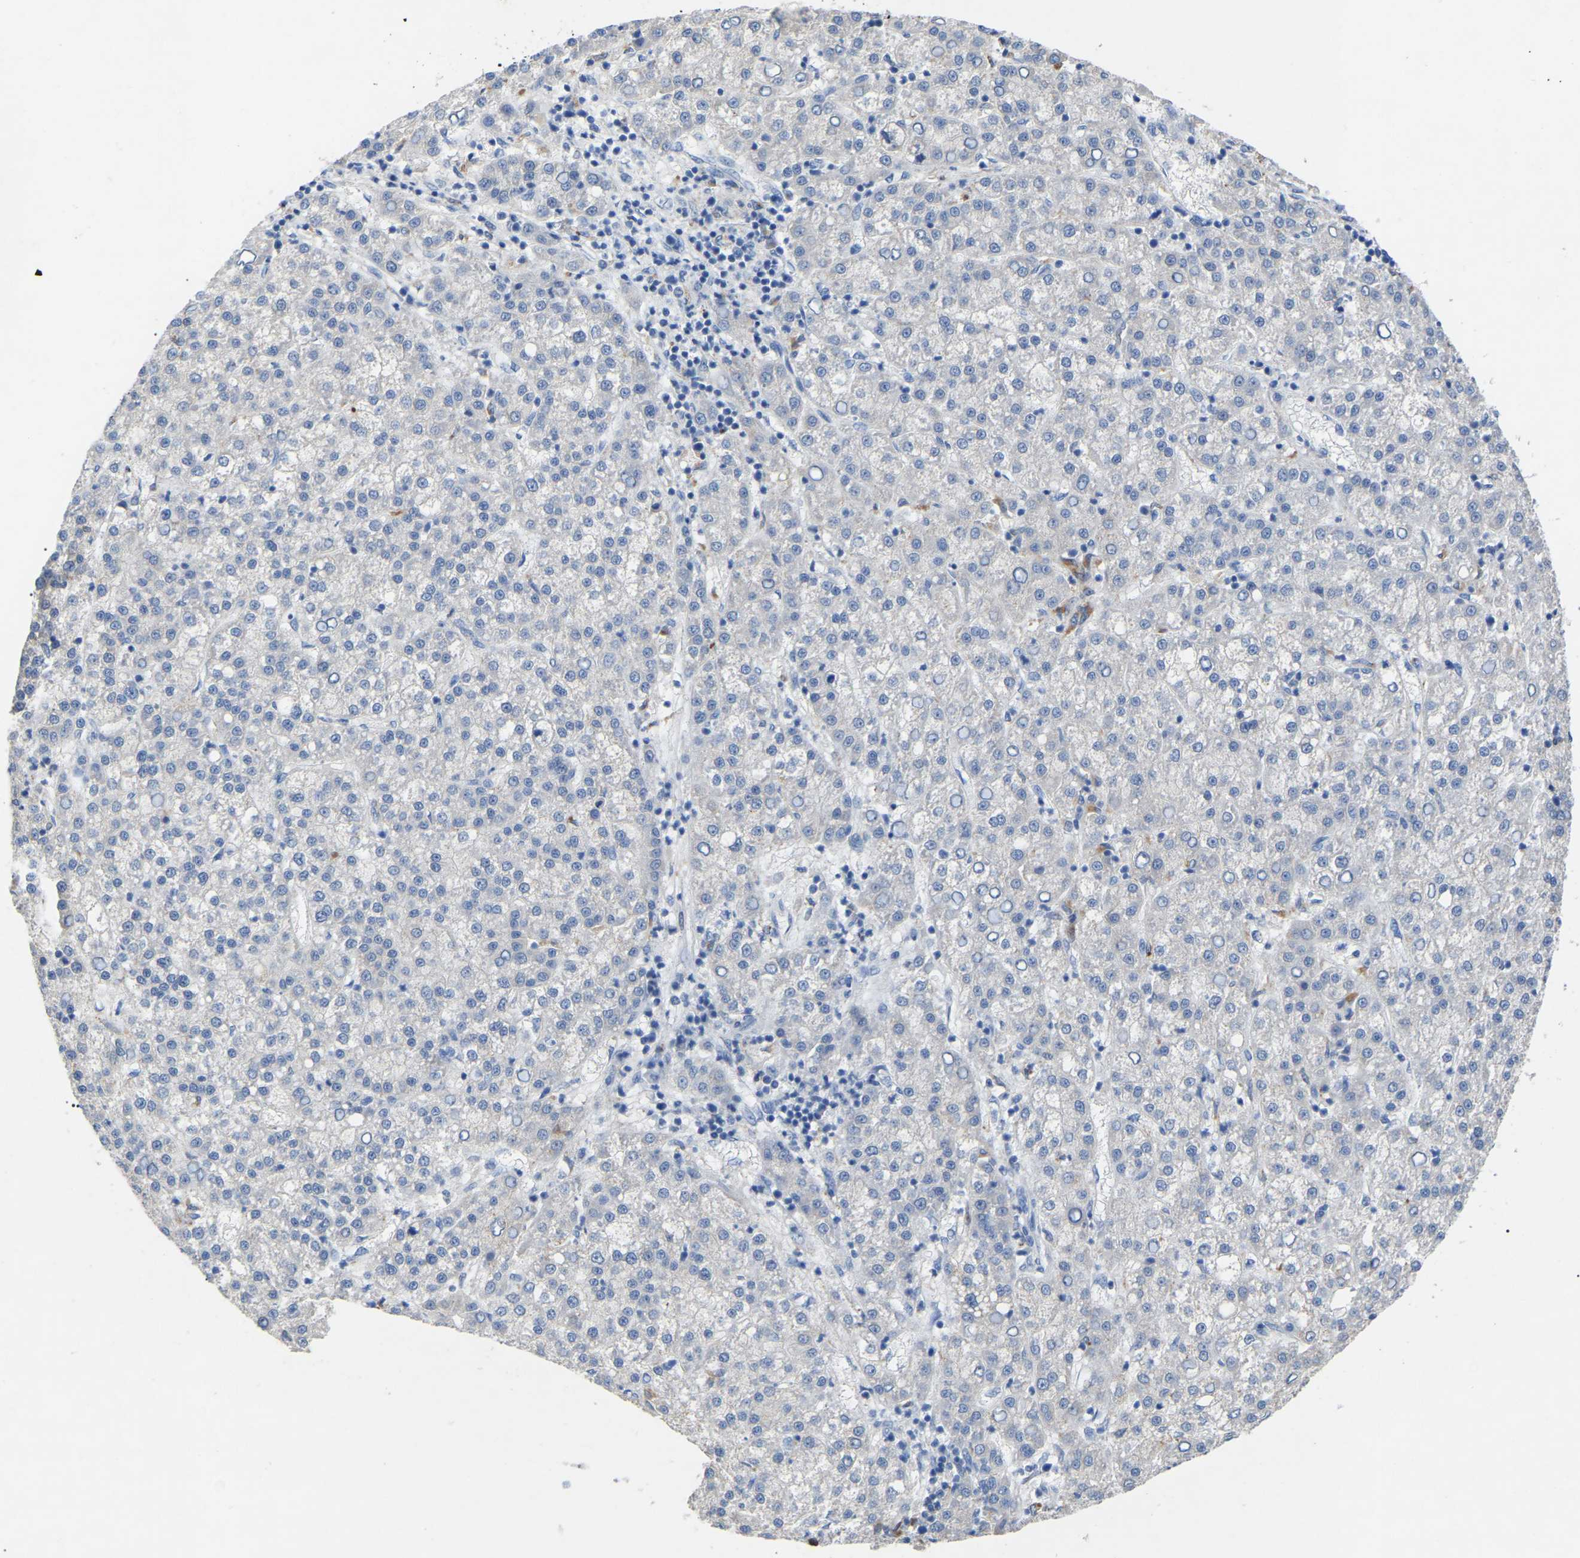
{"staining": {"intensity": "negative", "quantity": "none", "location": "none"}, "tissue": "liver cancer", "cell_type": "Tumor cells", "image_type": "cancer", "snomed": [{"axis": "morphology", "description": "Carcinoma, Hepatocellular, NOS"}, {"axis": "topography", "description": "Liver"}], "caption": "Tumor cells are negative for protein expression in human liver cancer. (Brightfield microscopy of DAB (3,3'-diaminobenzidine) immunohistochemistry (IHC) at high magnification).", "gene": "SMPD2", "patient": {"sex": "female", "age": 58}}